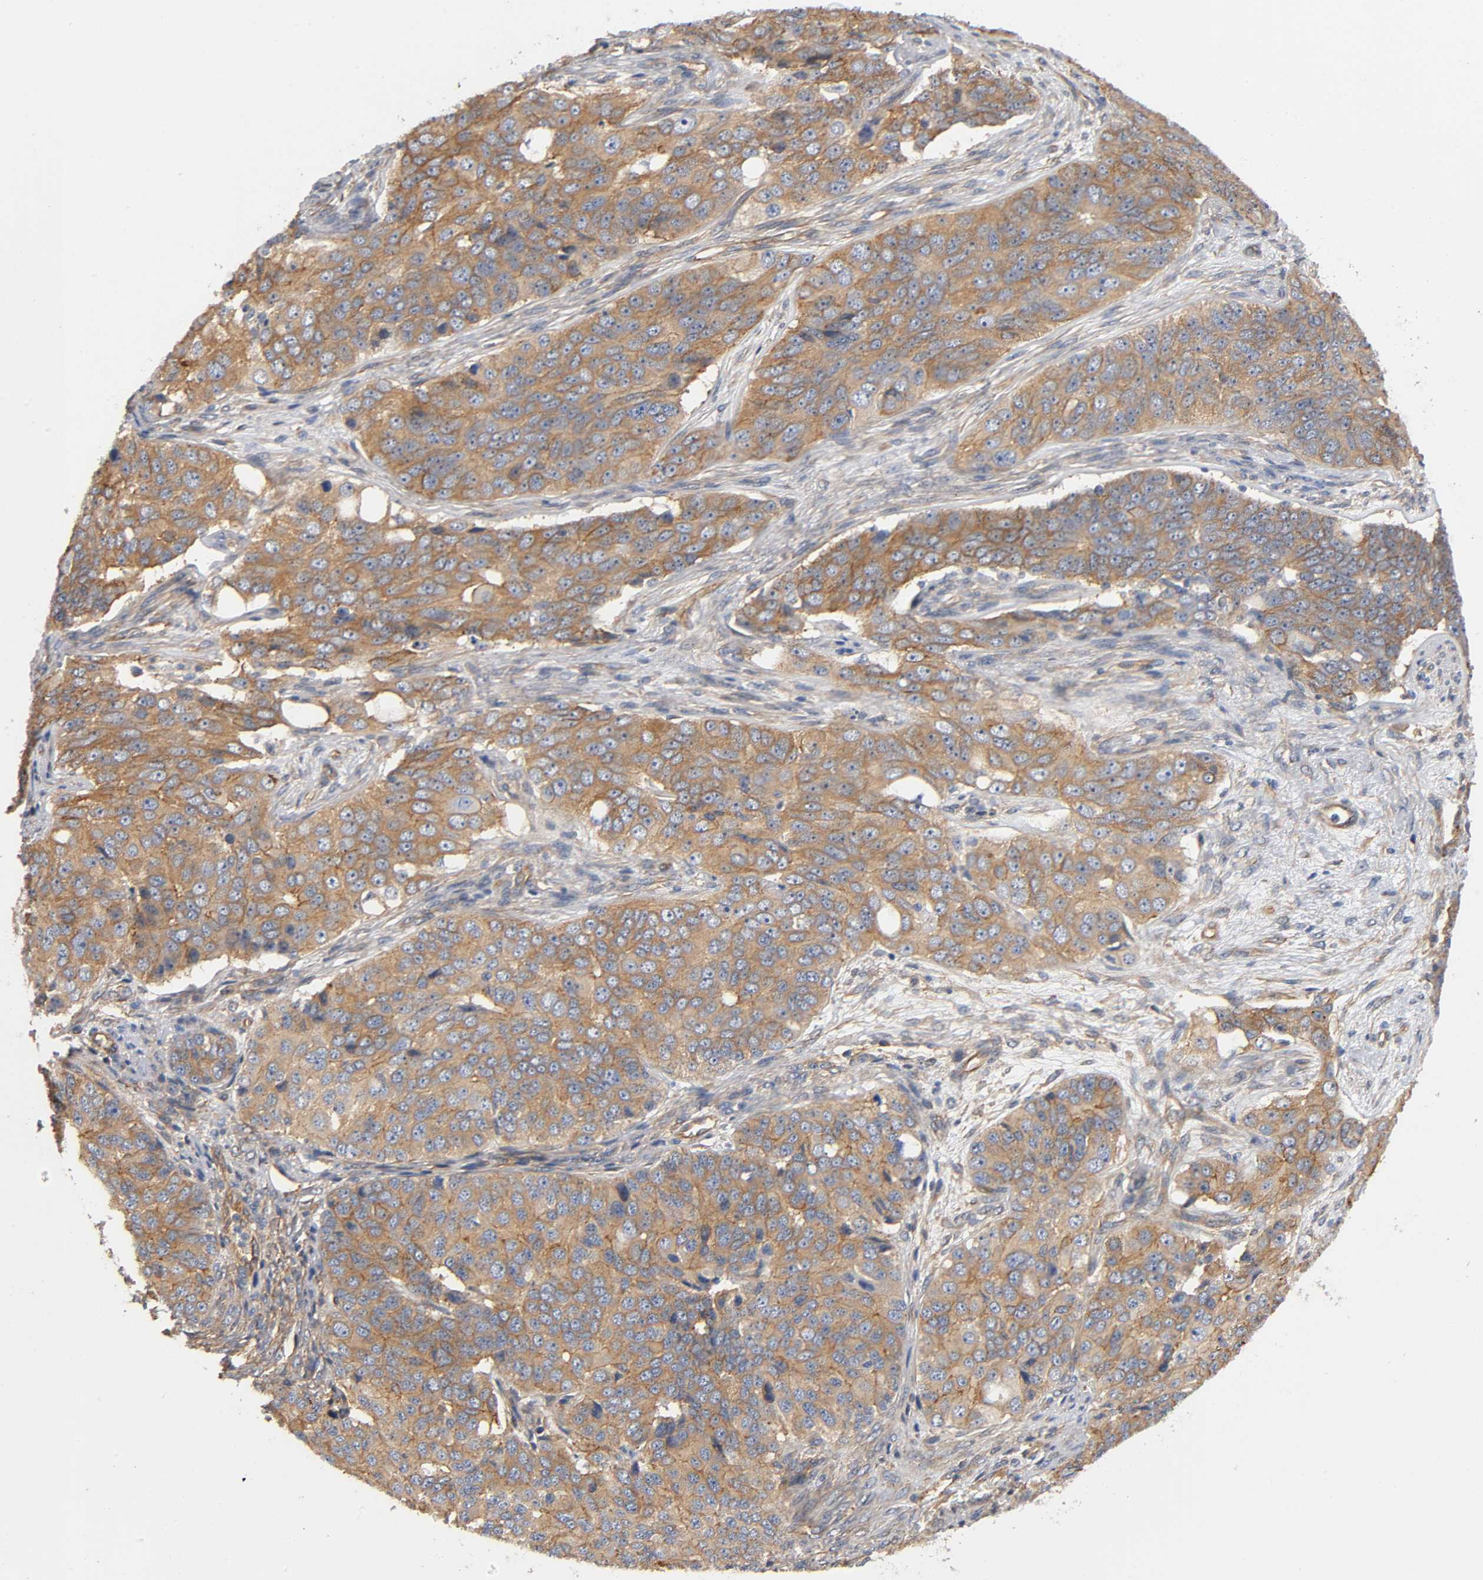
{"staining": {"intensity": "moderate", "quantity": ">75%", "location": "cytoplasmic/membranous"}, "tissue": "ovarian cancer", "cell_type": "Tumor cells", "image_type": "cancer", "snomed": [{"axis": "morphology", "description": "Carcinoma, endometroid"}, {"axis": "topography", "description": "Ovary"}], "caption": "Protein staining demonstrates moderate cytoplasmic/membranous staining in about >75% of tumor cells in ovarian cancer (endometroid carcinoma). The protein of interest is stained brown, and the nuclei are stained in blue (DAB (3,3'-diaminobenzidine) IHC with brightfield microscopy, high magnification).", "gene": "MARS1", "patient": {"sex": "female", "age": 51}}